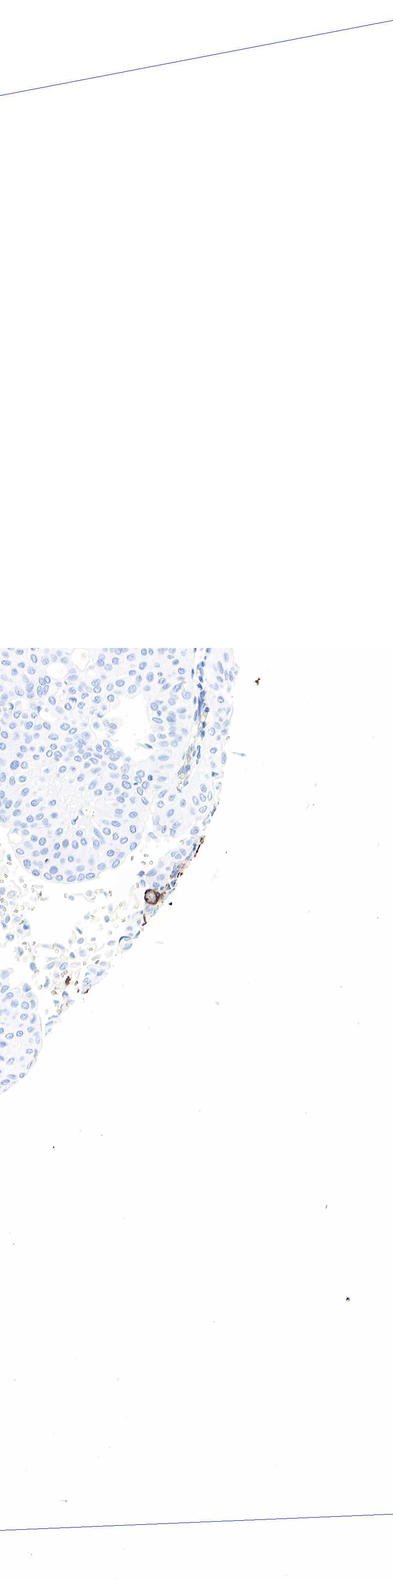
{"staining": {"intensity": "negative", "quantity": "none", "location": "none"}, "tissue": "urothelial cancer", "cell_type": "Tumor cells", "image_type": "cancer", "snomed": [{"axis": "morphology", "description": "Urothelial carcinoma, Low grade"}, {"axis": "topography", "description": "Urinary bladder"}], "caption": "Immunohistochemistry (IHC) histopathology image of urothelial cancer stained for a protein (brown), which demonstrates no positivity in tumor cells.", "gene": "ACTA1", "patient": {"sex": "male", "age": 64}}